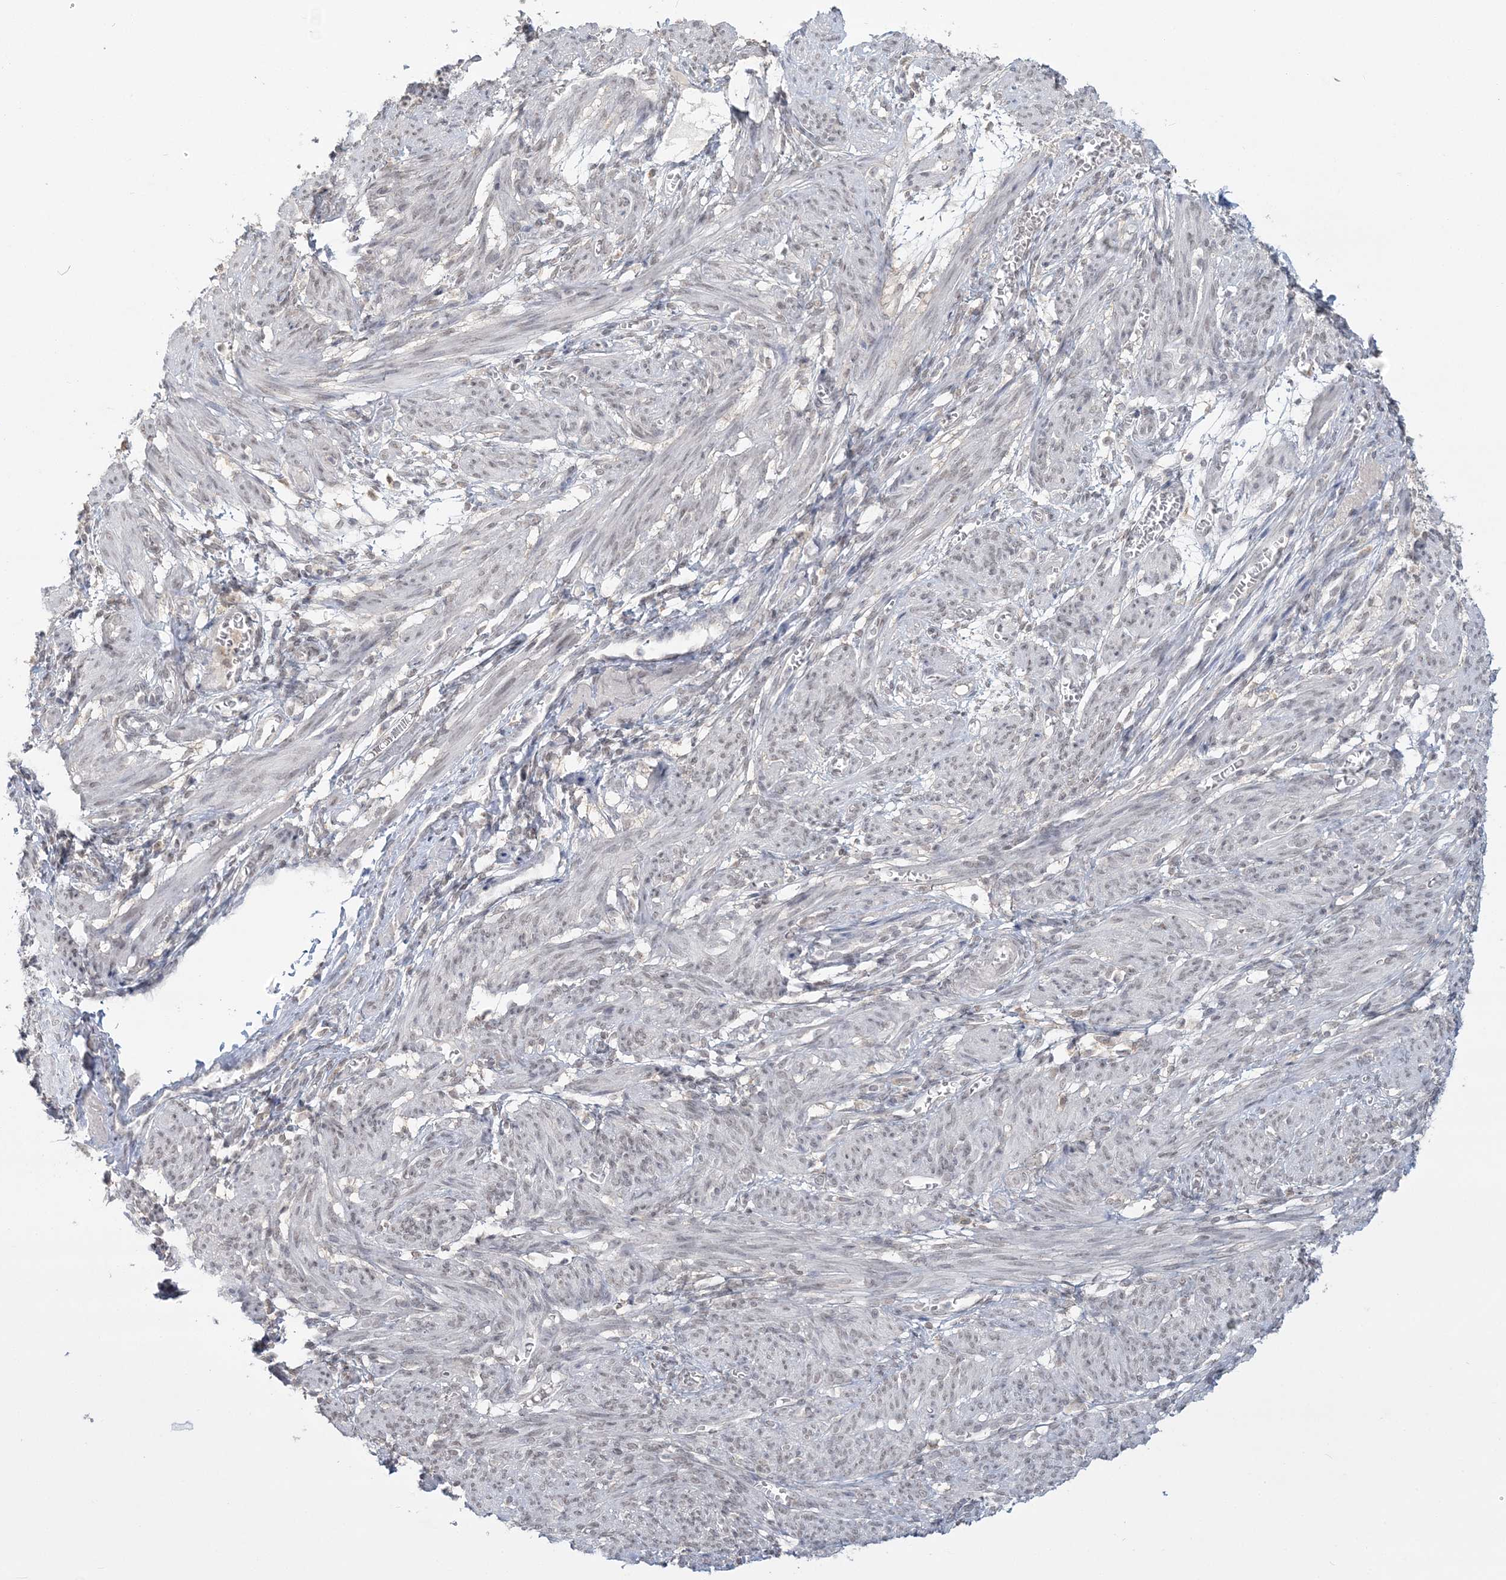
{"staining": {"intensity": "weak", "quantity": "25%-75%", "location": "nuclear"}, "tissue": "smooth muscle", "cell_type": "Smooth muscle cells", "image_type": "normal", "snomed": [{"axis": "morphology", "description": "Normal tissue, NOS"}, {"axis": "topography", "description": "Smooth muscle"}], "caption": "Protein expression analysis of normal human smooth muscle reveals weak nuclear positivity in about 25%-75% of smooth muscle cells. Using DAB (brown) and hematoxylin (blue) stains, captured at high magnification using brightfield microscopy.", "gene": "ANKS1A", "patient": {"sex": "female", "age": 39}}